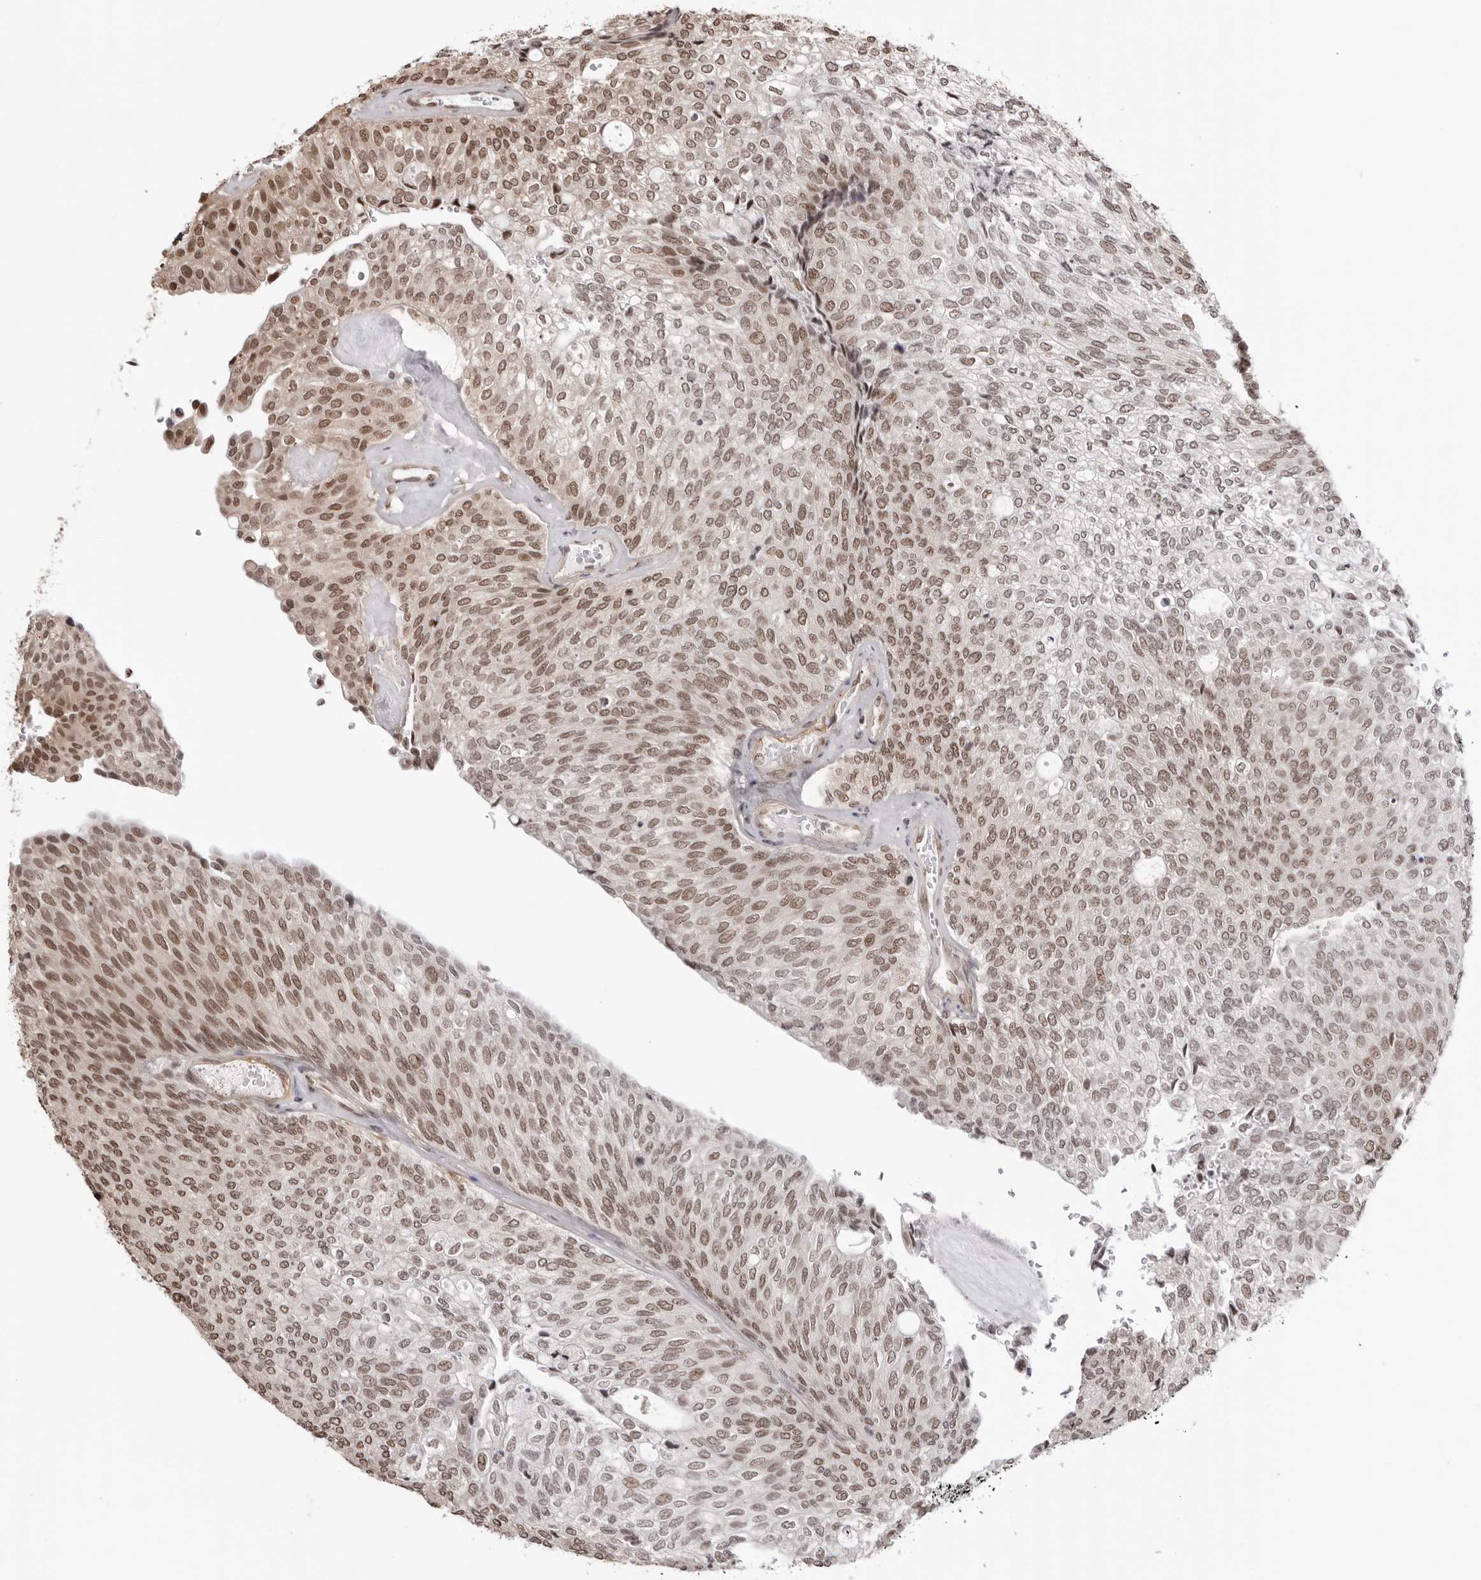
{"staining": {"intensity": "weak", "quantity": "25%-75%", "location": "nuclear"}, "tissue": "urothelial cancer", "cell_type": "Tumor cells", "image_type": "cancer", "snomed": [{"axis": "morphology", "description": "Urothelial carcinoma, Low grade"}, {"axis": "topography", "description": "Urinary bladder"}], "caption": "Low-grade urothelial carcinoma tissue displays weak nuclear positivity in about 25%-75% of tumor cells (Stains: DAB (3,3'-diaminobenzidine) in brown, nuclei in blue, Microscopy: brightfield microscopy at high magnification).", "gene": "SDE2", "patient": {"sex": "female", "age": 79}}